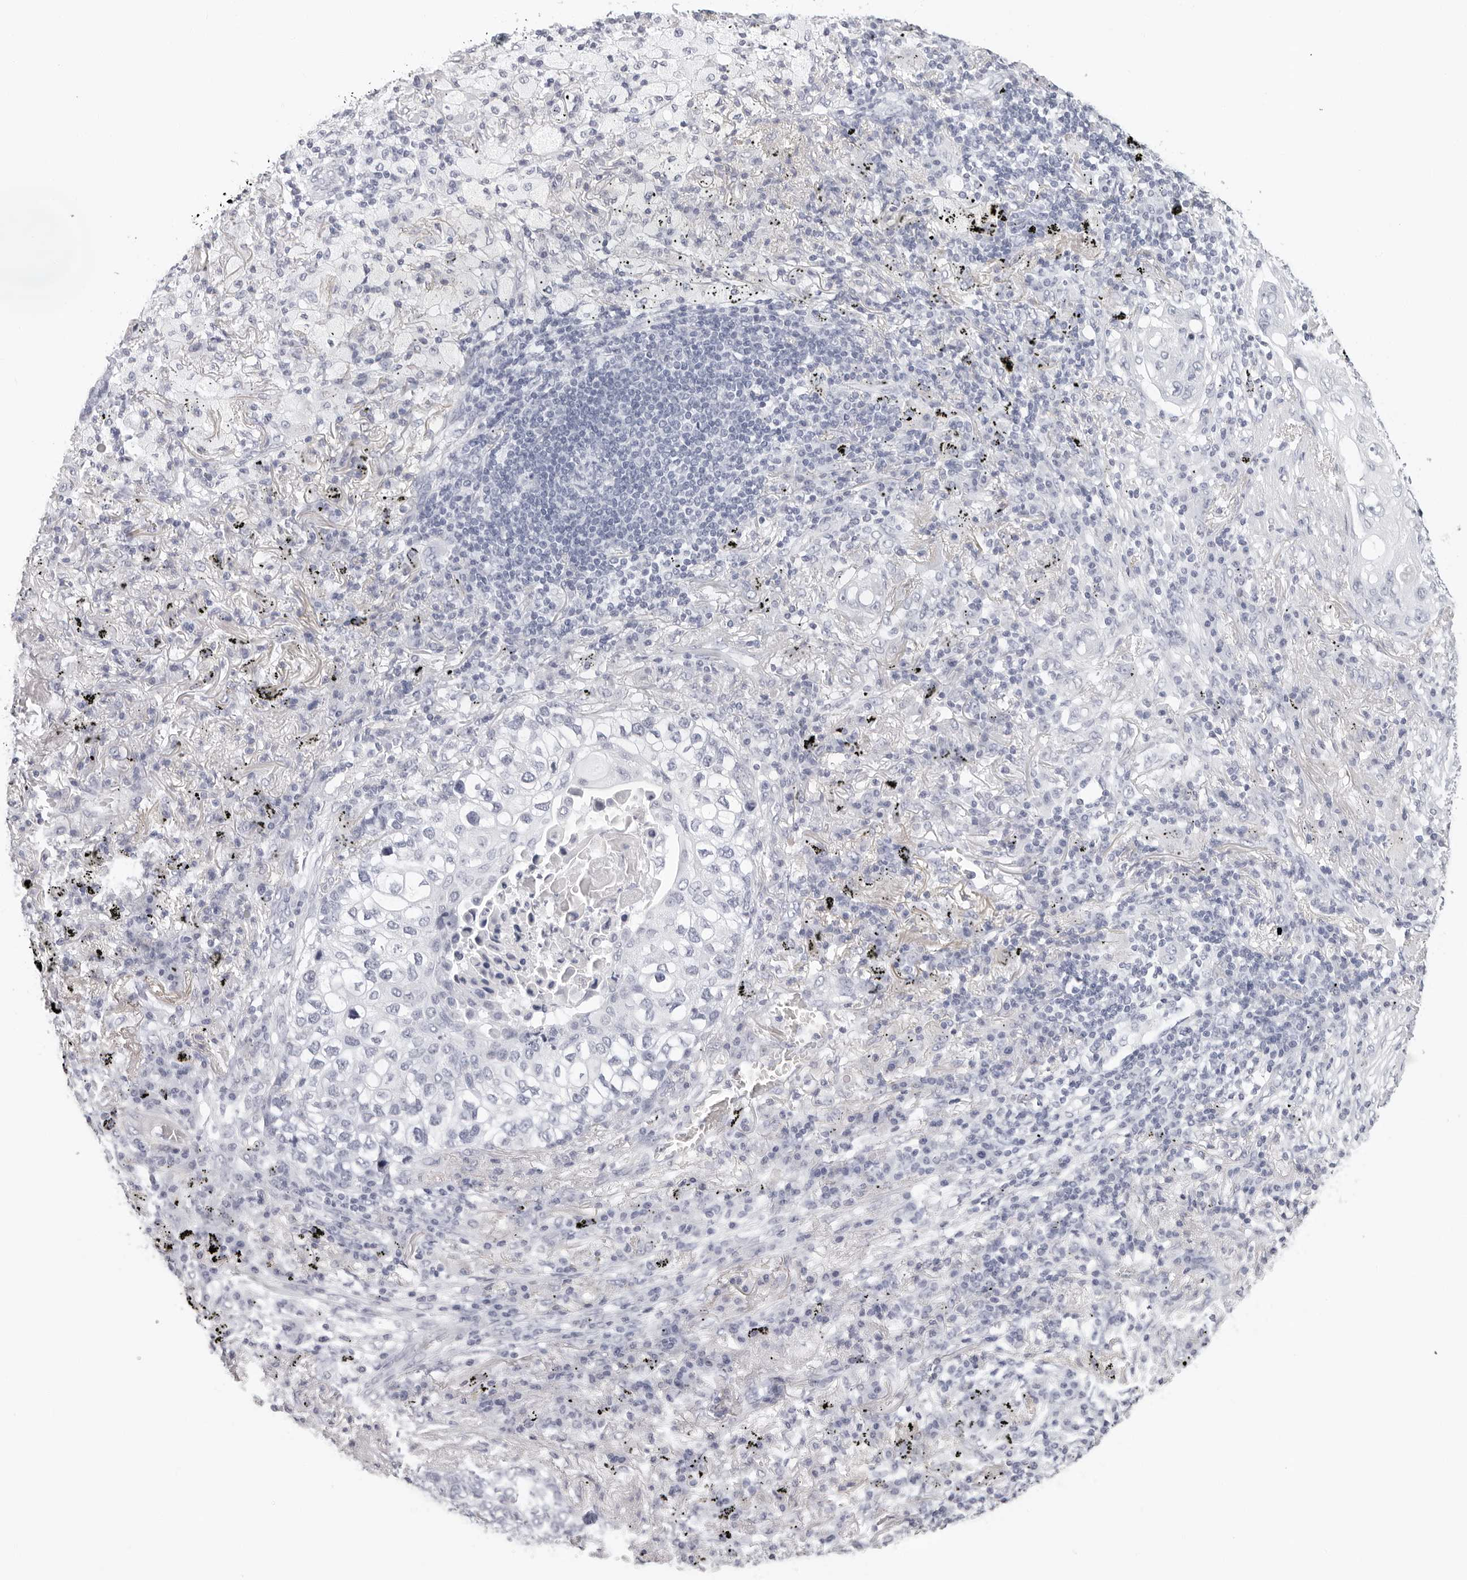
{"staining": {"intensity": "negative", "quantity": "none", "location": "none"}, "tissue": "lung cancer", "cell_type": "Tumor cells", "image_type": "cancer", "snomed": [{"axis": "morphology", "description": "Squamous cell carcinoma, NOS"}, {"axis": "topography", "description": "Lung"}], "caption": "High power microscopy histopathology image of an immunohistochemistry micrograph of lung cancer, revealing no significant positivity in tumor cells.", "gene": "AGMAT", "patient": {"sex": "female", "age": 63}}